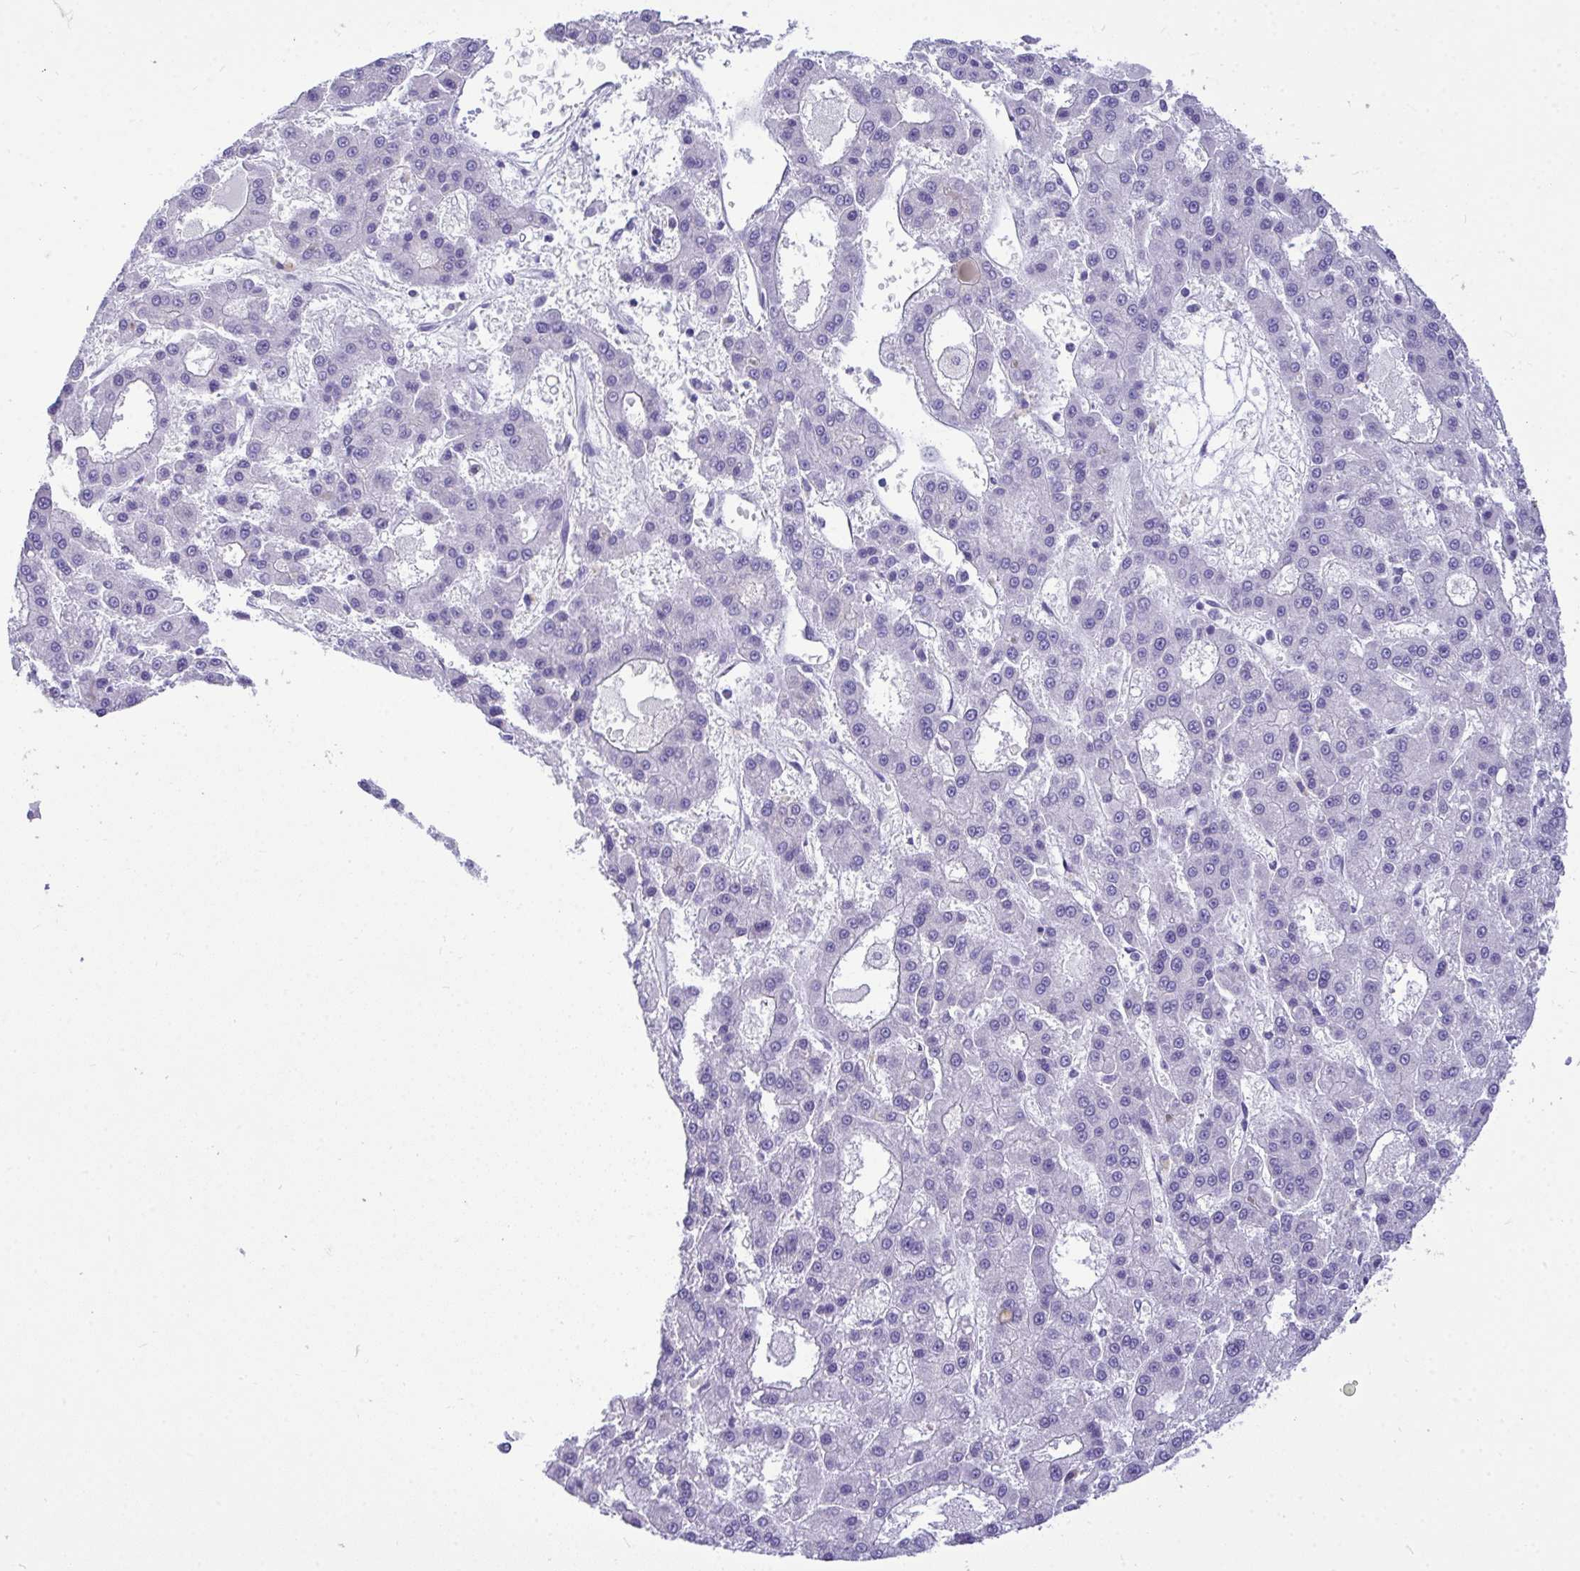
{"staining": {"intensity": "negative", "quantity": "none", "location": "none"}, "tissue": "liver cancer", "cell_type": "Tumor cells", "image_type": "cancer", "snomed": [{"axis": "morphology", "description": "Carcinoma, Hepatocellular, NOS"}, {"axis": "topography", "description": "Liver"}], "caption": "This is a image of IHC staining of hepatocellular carcinoma (liver), which shows no expression in tumor cells.", "gene": "TEAD4", "patient": {"sex": "male", "age": 70}}